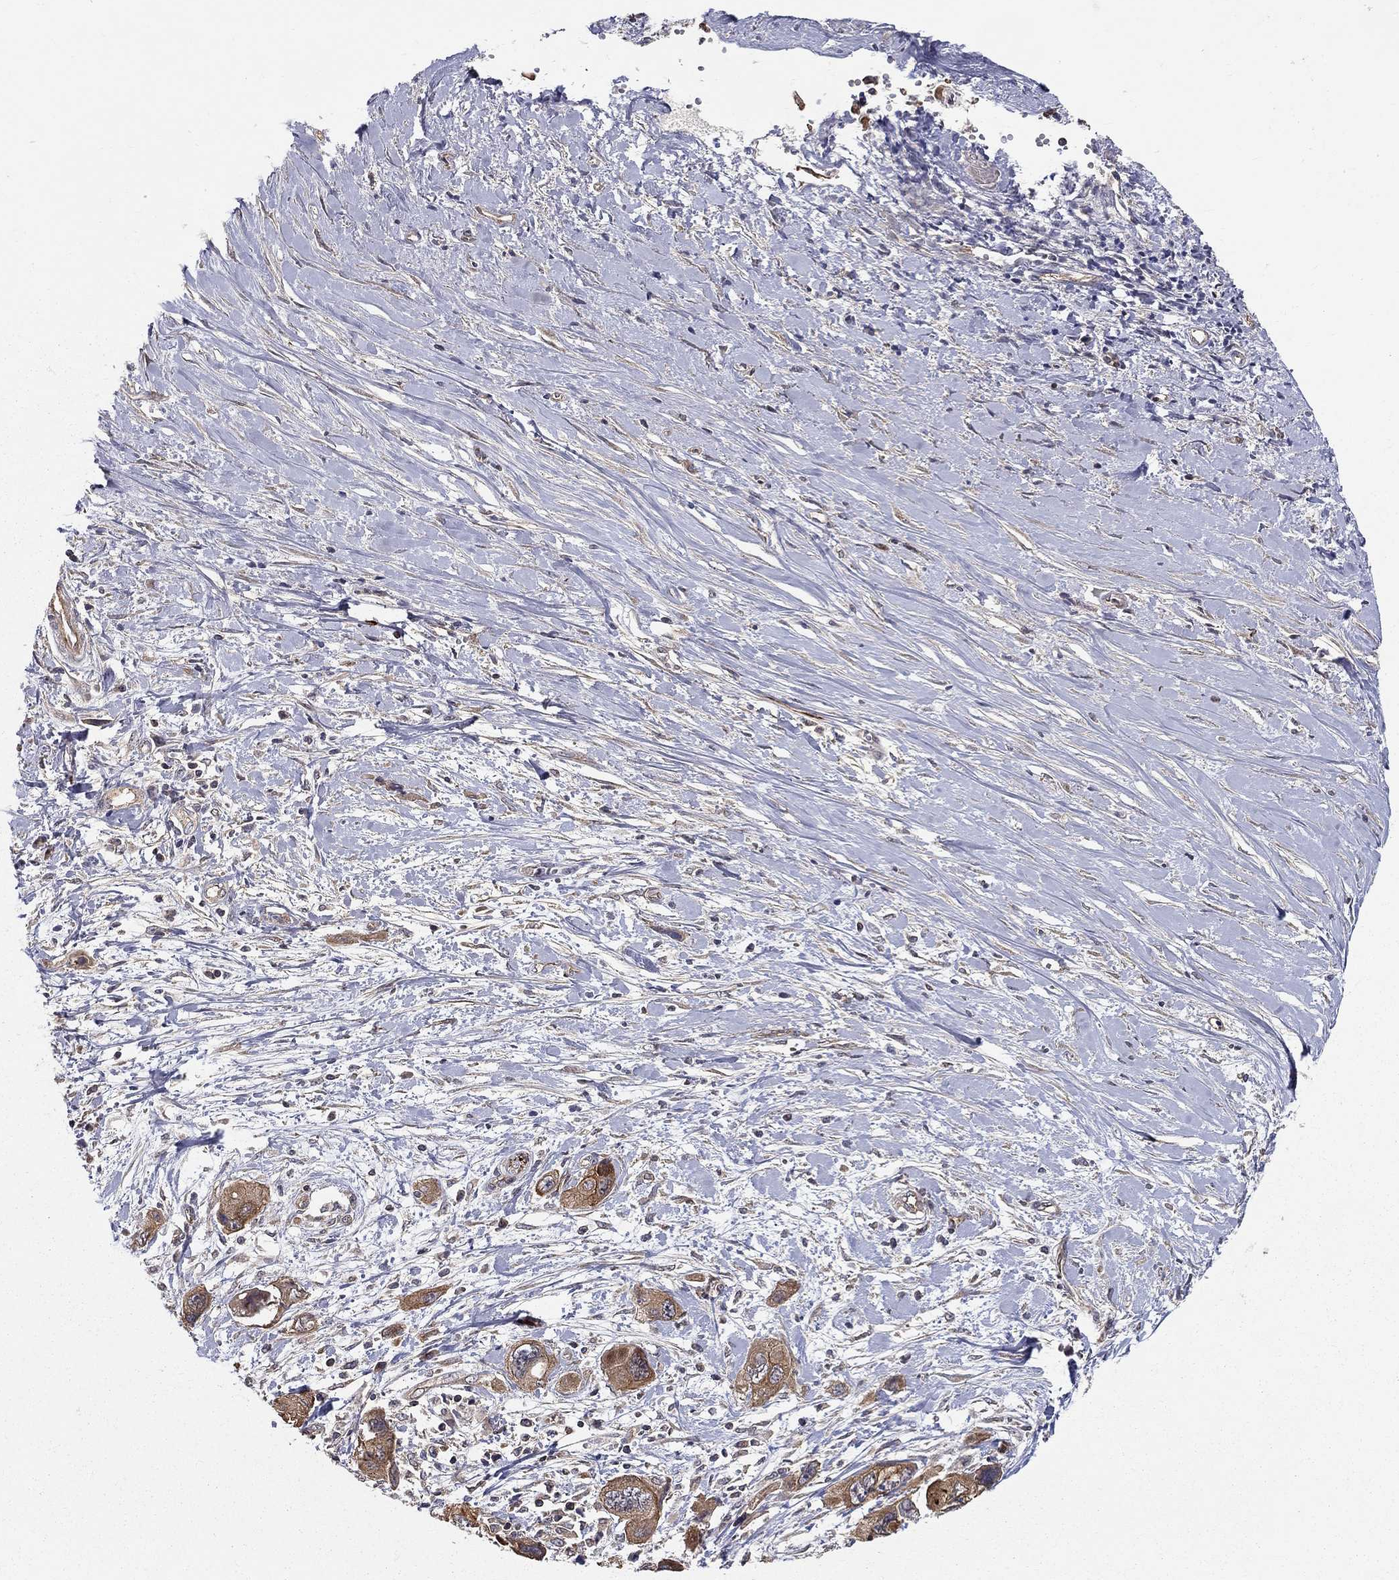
{"staining": {"intensity": "moderate", "quantity": ">75%", "location": "cytoplasmic/membranous"}, "tissue": "pancreatic cancer", "cell_type": "Tumor cells", "image_type": "cancer", "snomed": [{"axis": "morphology", "description": "Adenocarcinoma, NOS"}, {"axis": "topography", "description": "Pancreas"}], "caption": "A medium amount of moderate cytoplasmic/membranous staining is identified in about >75% of tumor cells in adenocarcinoma (pancreatic) tissue.", "gene": "BMERB1", "patient": {"sex": "male", "age": 47}}